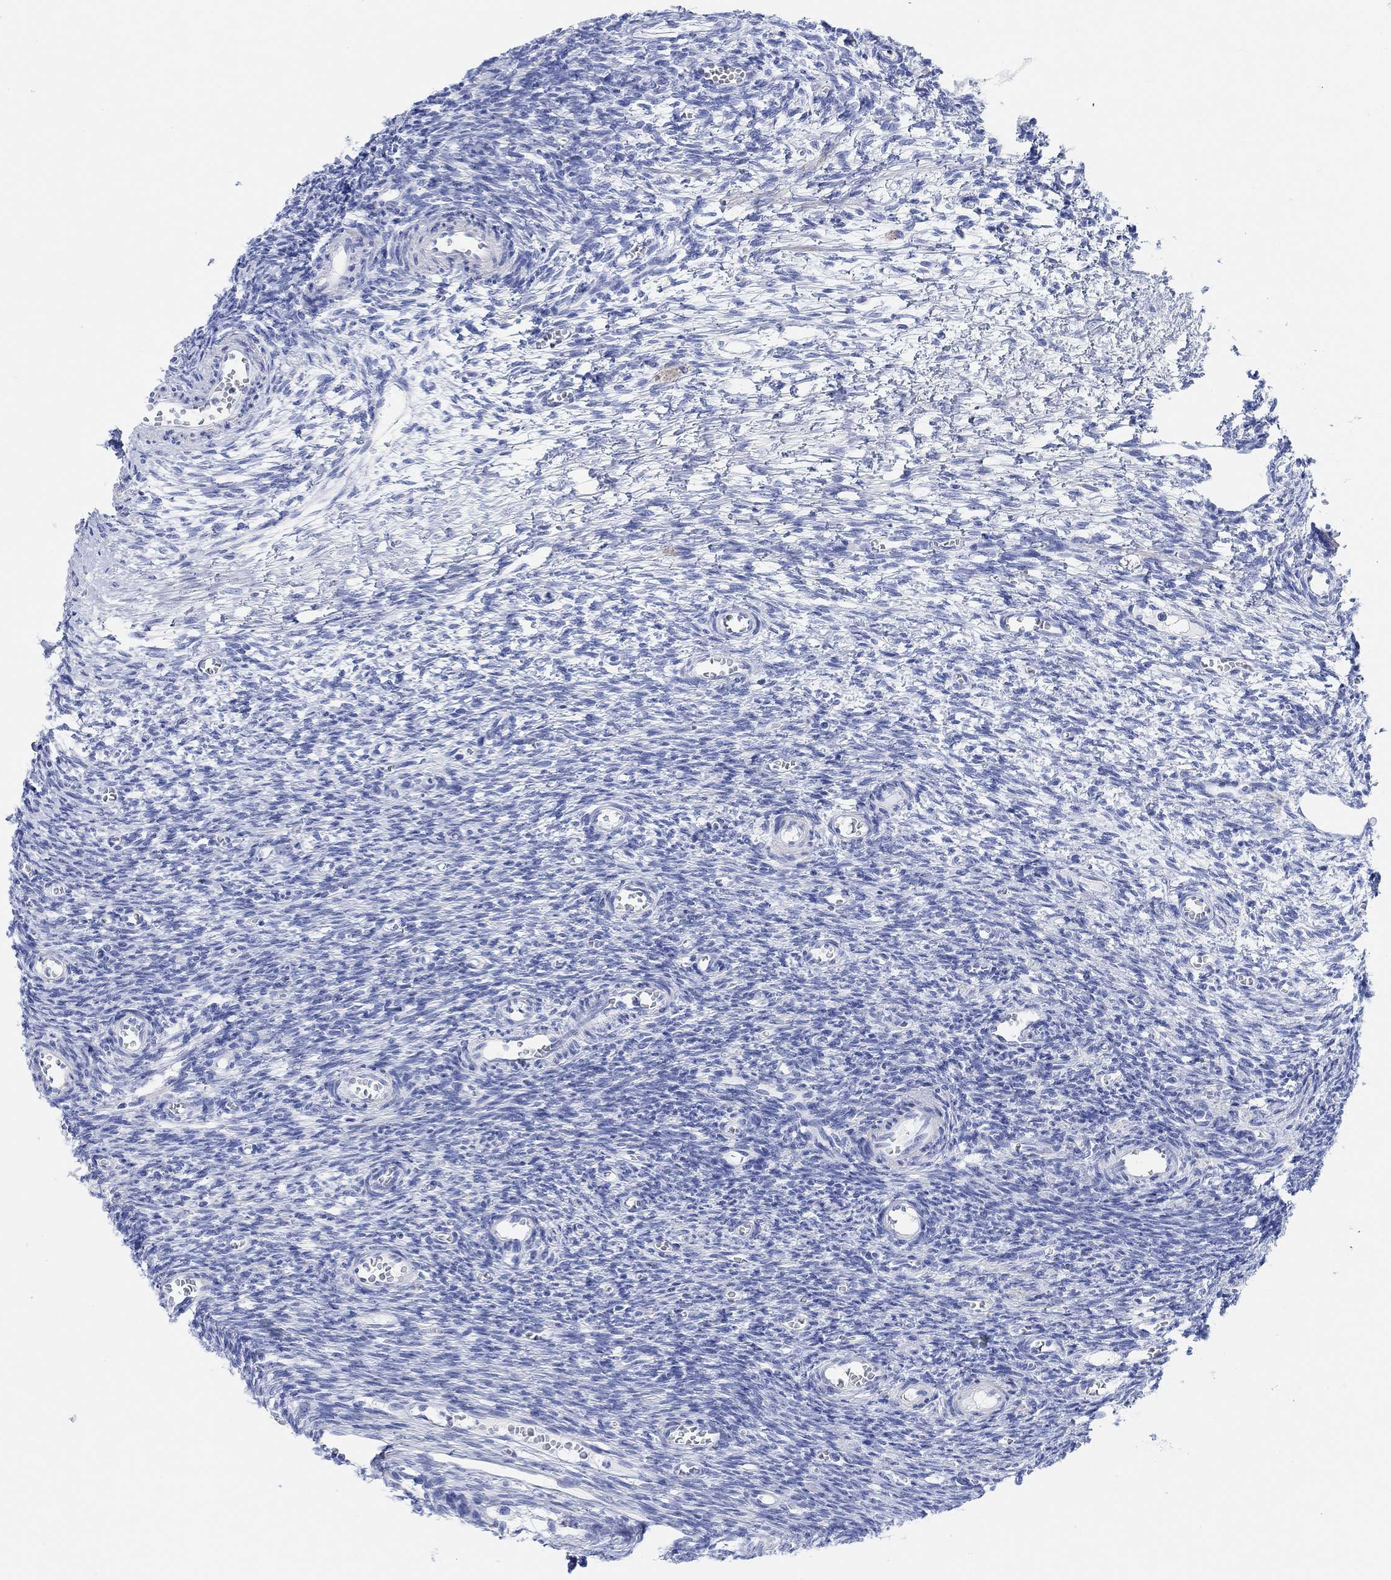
{"staining": {"intensity": "negative", "quantity": "none", "location": "none"}, "tissue": "ovary", "cell_type": "Follicle cells", "image_type": "normal", "snomed": [{"axis": "morphology", "description": "Normal tissue, NOS"}, {"axis": "topography", "description": "Ovary"}], "caption": "Ovary stained for a protein using immunohistochemistry displays no staining follicle cells.", "gene": "ANKRD33", "patient": {"sex": "female", "age": 27}}